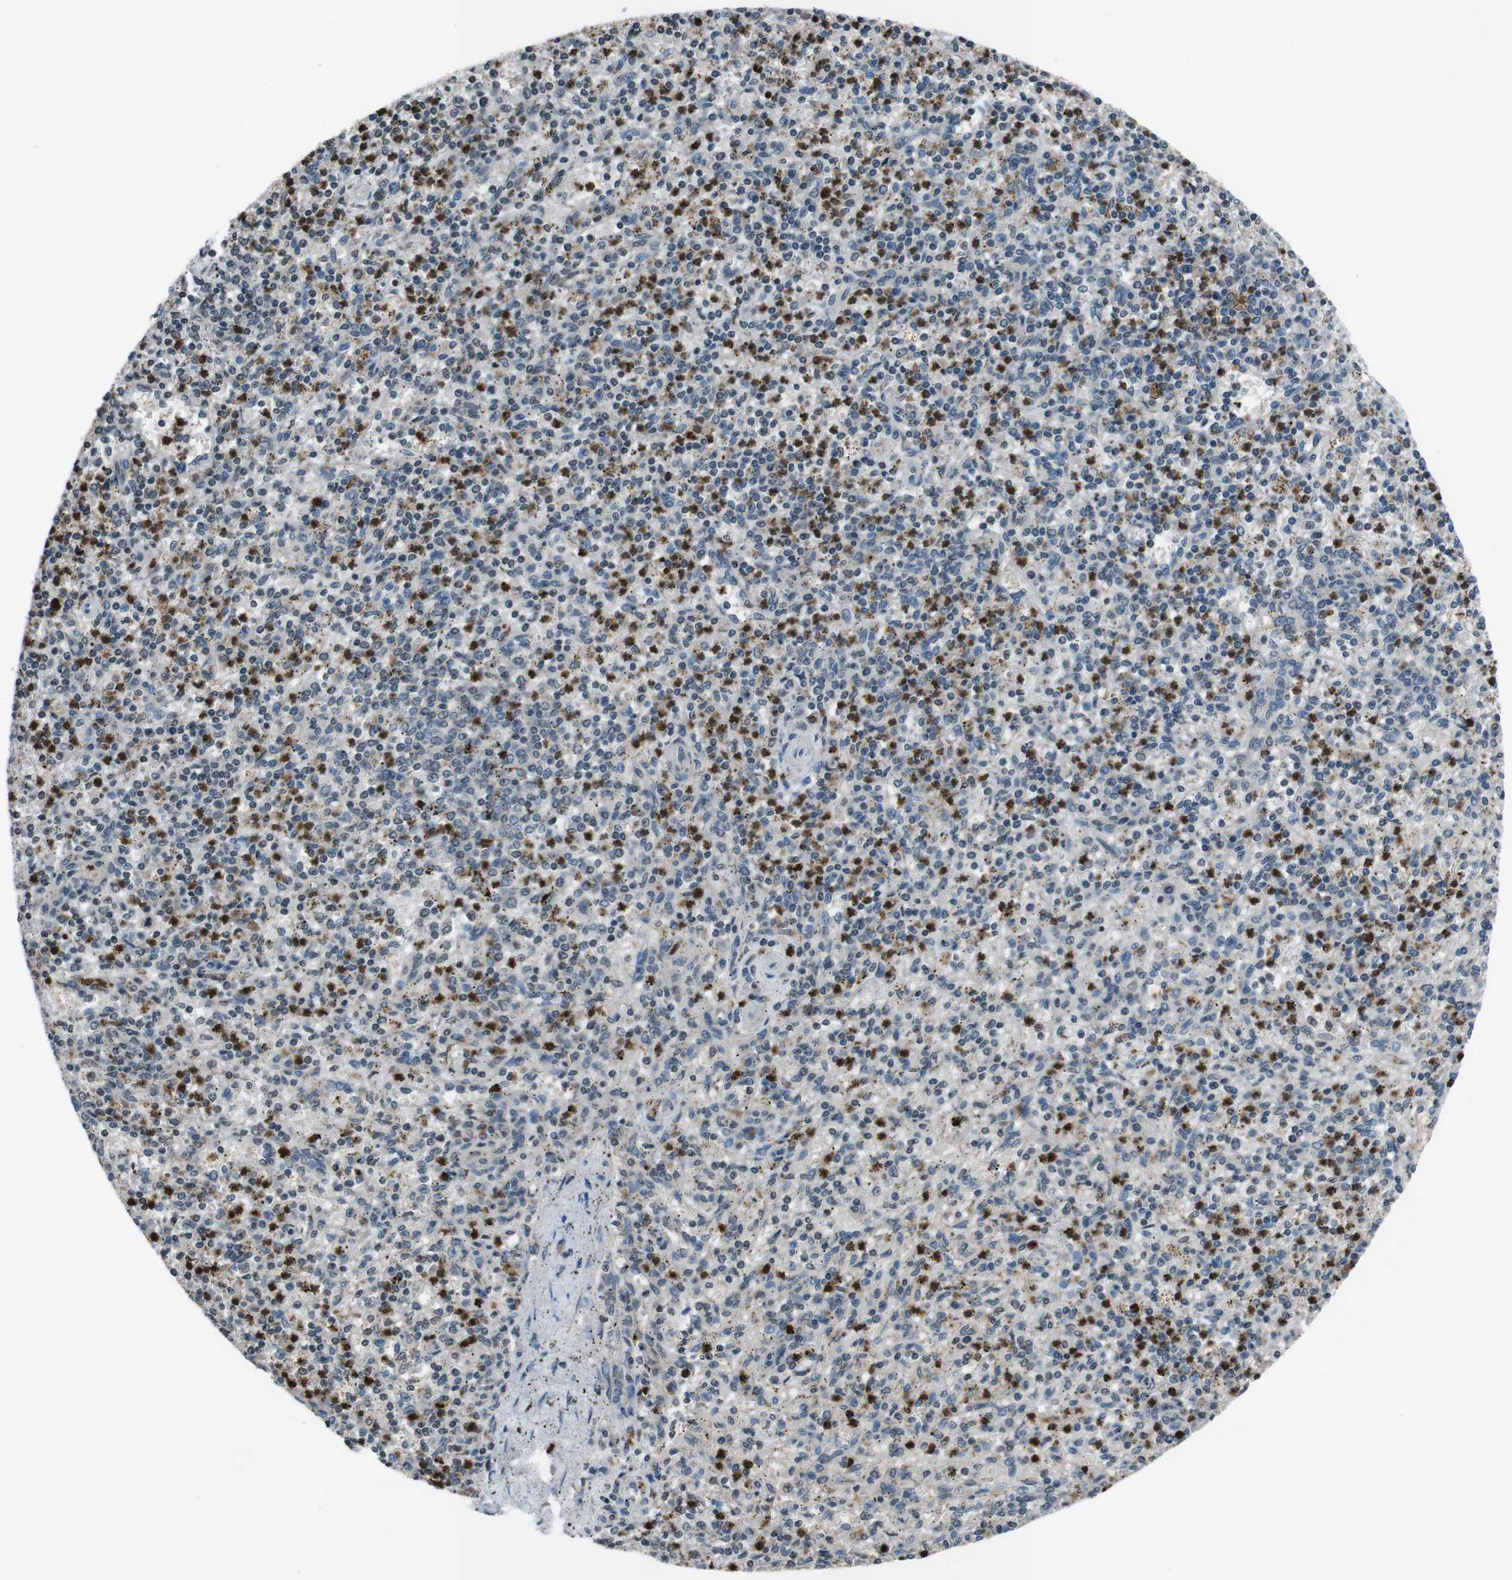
{"staining": {"intensity": "strong", "quantity": "25%-75%", "location": "cytoplasmic/membranous"}, "tissue": "spleen", "cell_type": "Cells in red pulp", "image_type": "normal", "snomed": [{"axis": "morphology", "description": "Normal tissue, NOS"}, {"axis": "topography", "description": "Spleen"}], "caption": "Immunohistochemical staining of unremarkable spleen demonstrates 25%-75% levels of strong cytoplasmic/membranous protein positivity in about 25%-75% of cells in red pulp. (DAB (3,3'-diaminobenzidine) IHC, brown staining for protein, blue staining for nuclei).", "gene": "UGT1A6", "patient": {"sex": "male", "age": 72}}